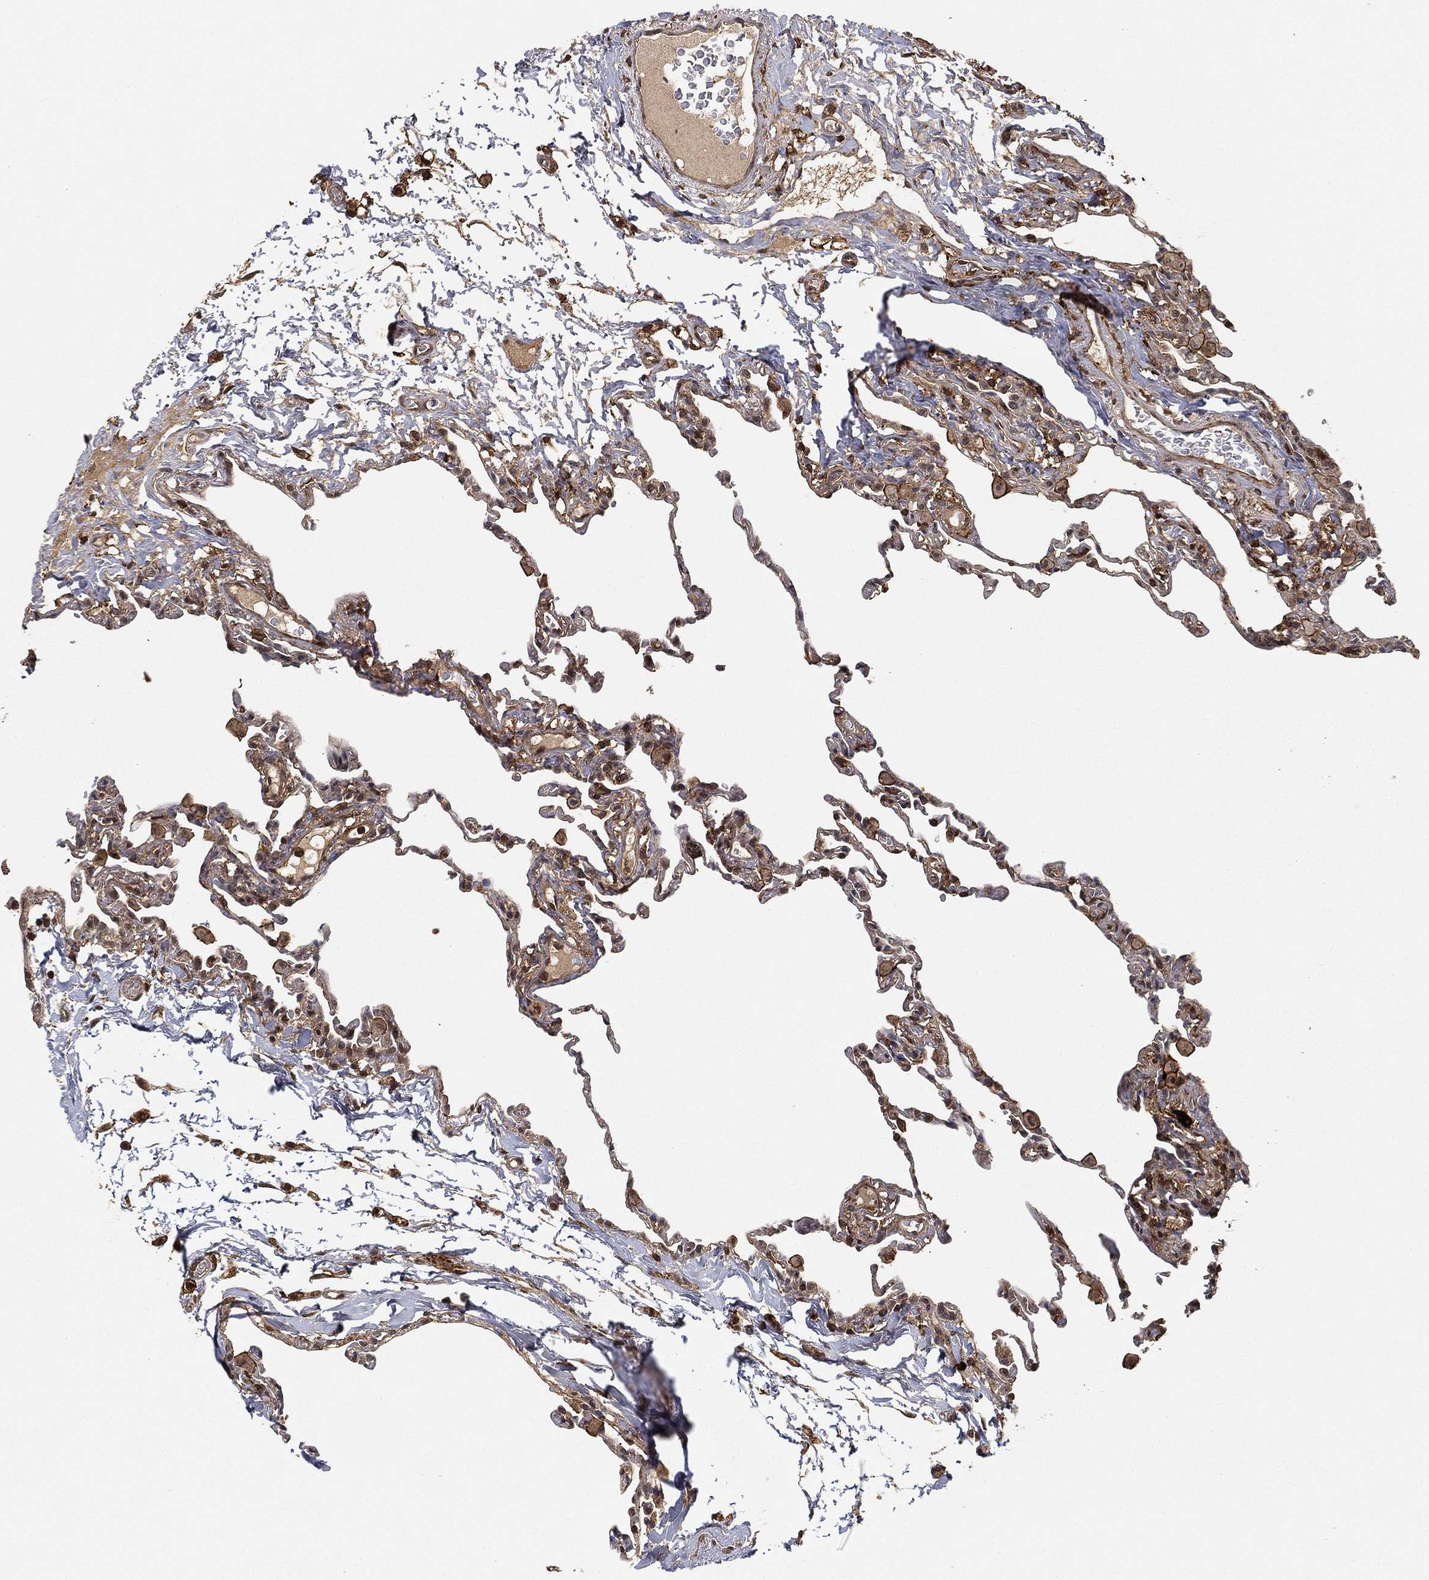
{"staining": {"intensity": "moderate", "quantity": "25%-75%", "location": "cytoplasmic/membranous"}, "tissue": "lung", "cell_type": "Alveolar cells", "image_type": "normal", "snomed": [{"axis": "morphology", "description": "Normal tissue, NOS"}, {"axis": "topography", "description": "Lung"}], "caption": "The micrograph shows immunohistochemical staining of benign lung. There is moderate cytoplasmic/membranous expression is present in approximately 25%-75% of alveolar cells.", "gene": "CRYL1", "patient": {"sex": "female", "age": 57}}